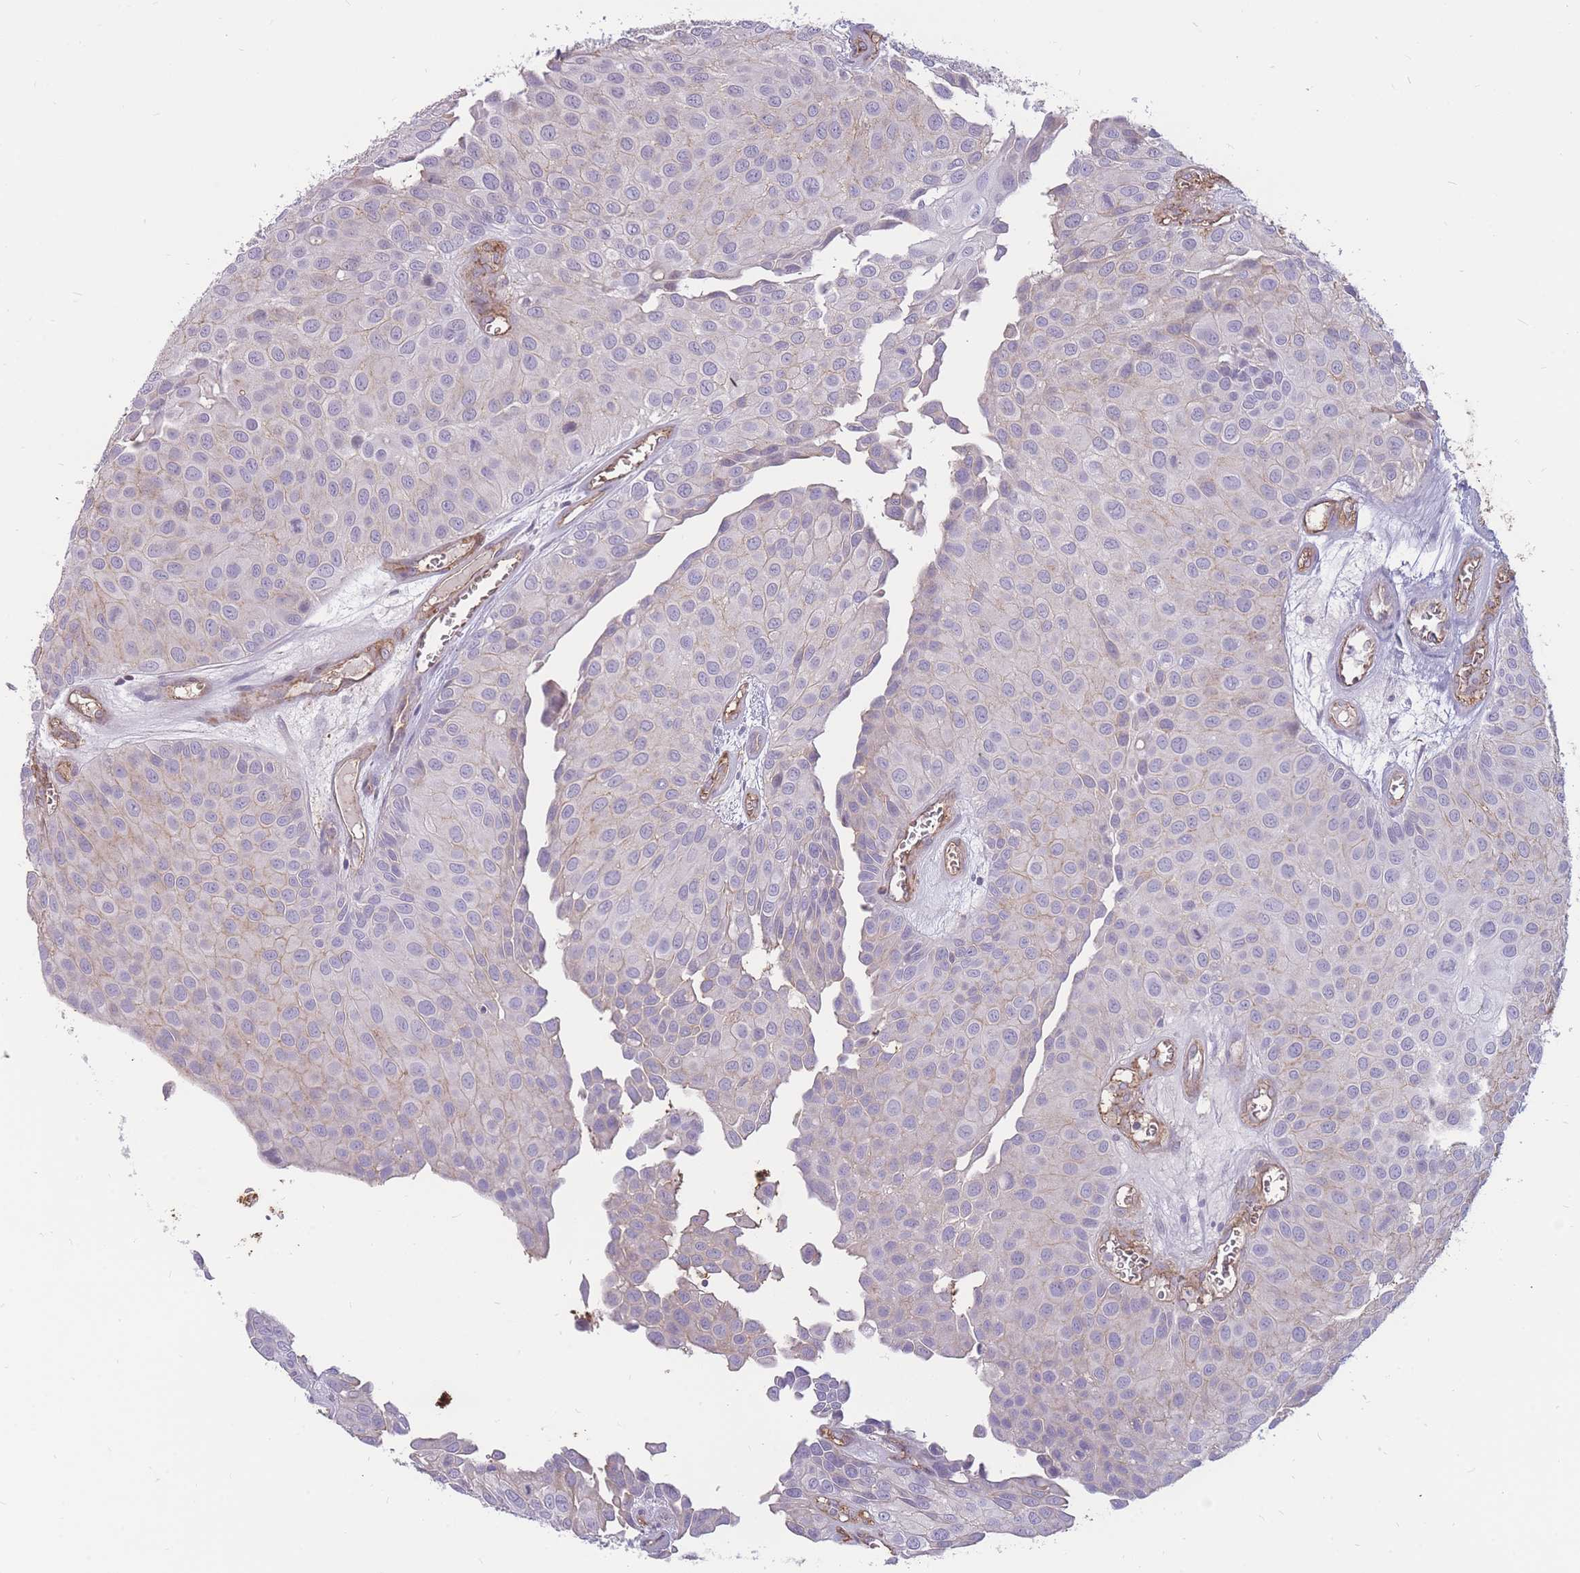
{"staining": {"intensity": "weak", "quantity": "25%-75%", "location": "cytoplasmic/membranous"}, "tissue": "urothelial cancer", "cell_type": "Tumor cells", "image_type": "cancer", "snomed": [{"axis": "morphology", "description": "Urothelial carcinoma, Low grade"}, {"axis": "topography", "description": "Urinary bladder"}], "caption": "Urothelial cancer tissue displays weak cytoplasmic/membranous positivity in approximately 25%-75% of tumor cells", "gene": "GNA11", "patient": {"sex": "male", "age": 88}}